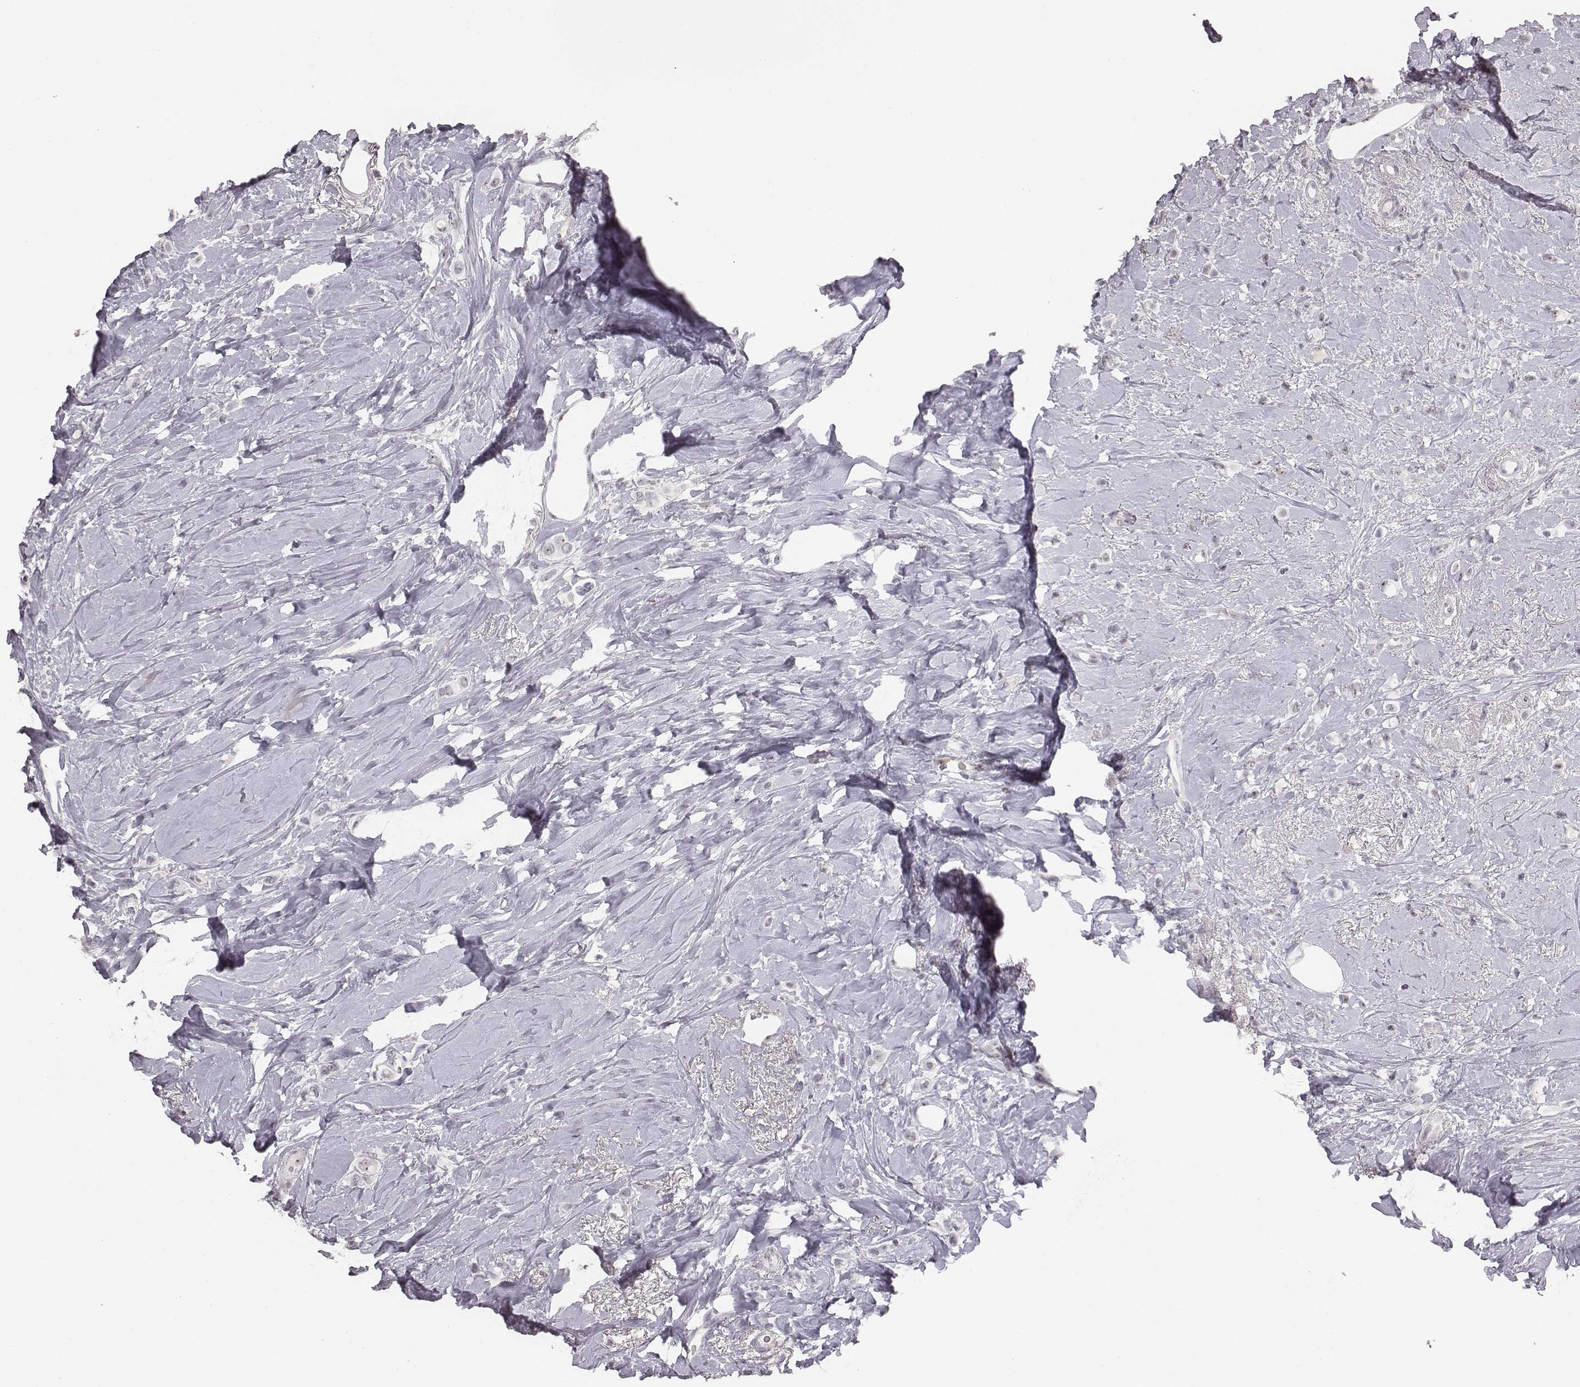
{"staining": {"intensity": "negative", "quantity": "none", "location": "none"}, "tissue": "breast cancer", "cell_type": "Tumor cells", "image_type": "cancer", "snomed": [{"axis": "morphology", "description": "Lobular carcinoma"}, {"axis": "topography", "description": "Breast"}], "caption": "Immunohistochemical staining of breast cancer exhibits no significant positivity in tumor cells. Nuclei are stained in blue.", "gene": "NIFK", "patient": {"sex": "female", "age": 66}}